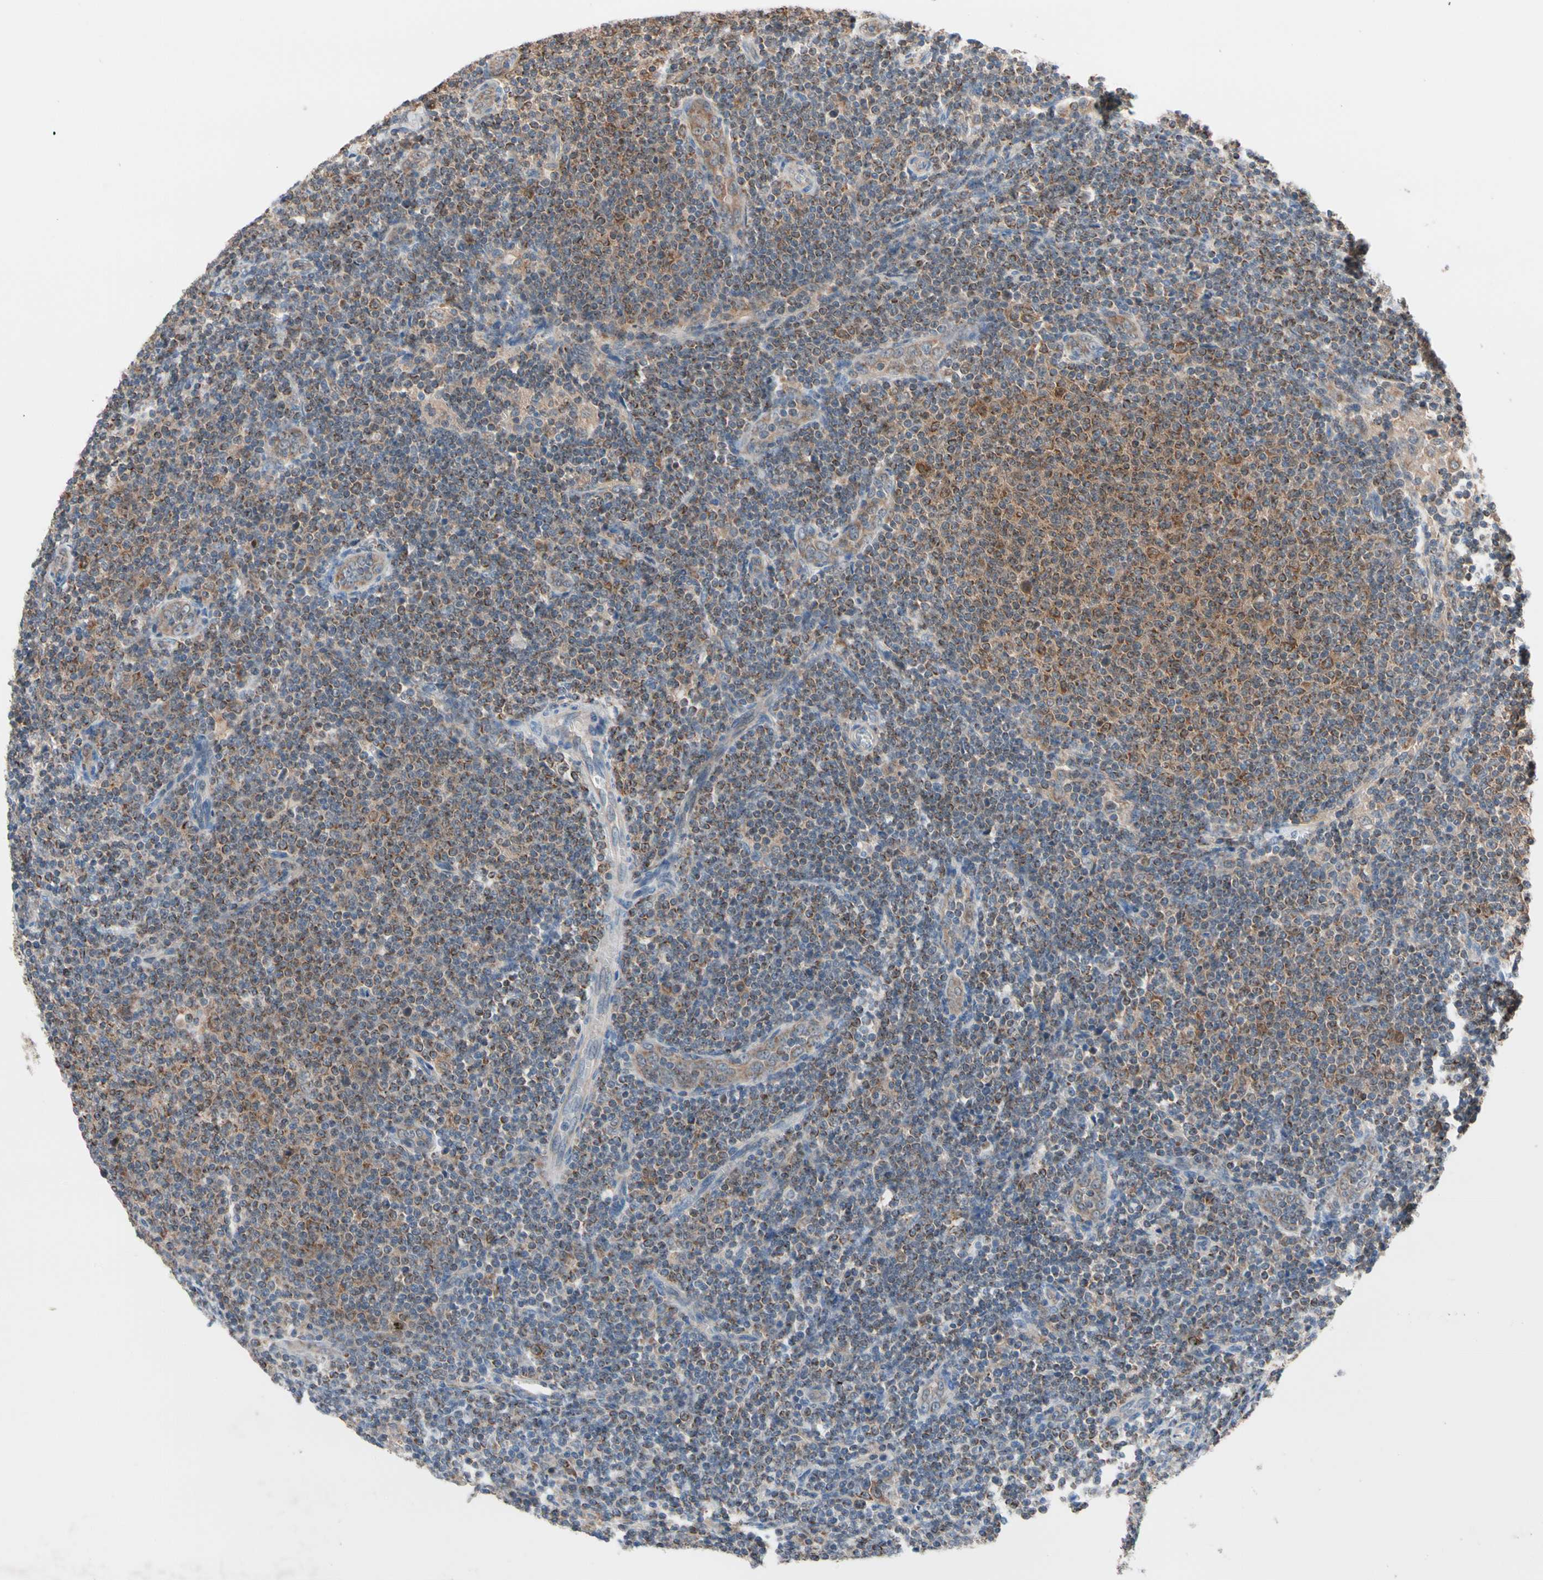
{"staining": {"intensity": "moderate", "quantity": "<25%", "location": "cytoplasmic/membranous"}, "tissue": "lymphoma", "cell_type": "Tumor cells", "image_type": "cancer", "snomed": [{"axis": "morphology", "description": "Malignant lymphoma, non-Hodgkin's type, Low grade"}, {"axis": "topography", "description": "Lymph node"}], "caption": "Lymphoma stained for a protein (brown) shows moderate cytoplasmic/membranous positive expression in about <25% of tumor cells.", "gene": "MTHFS", "patient": {"sex": "male", "age": 66}}